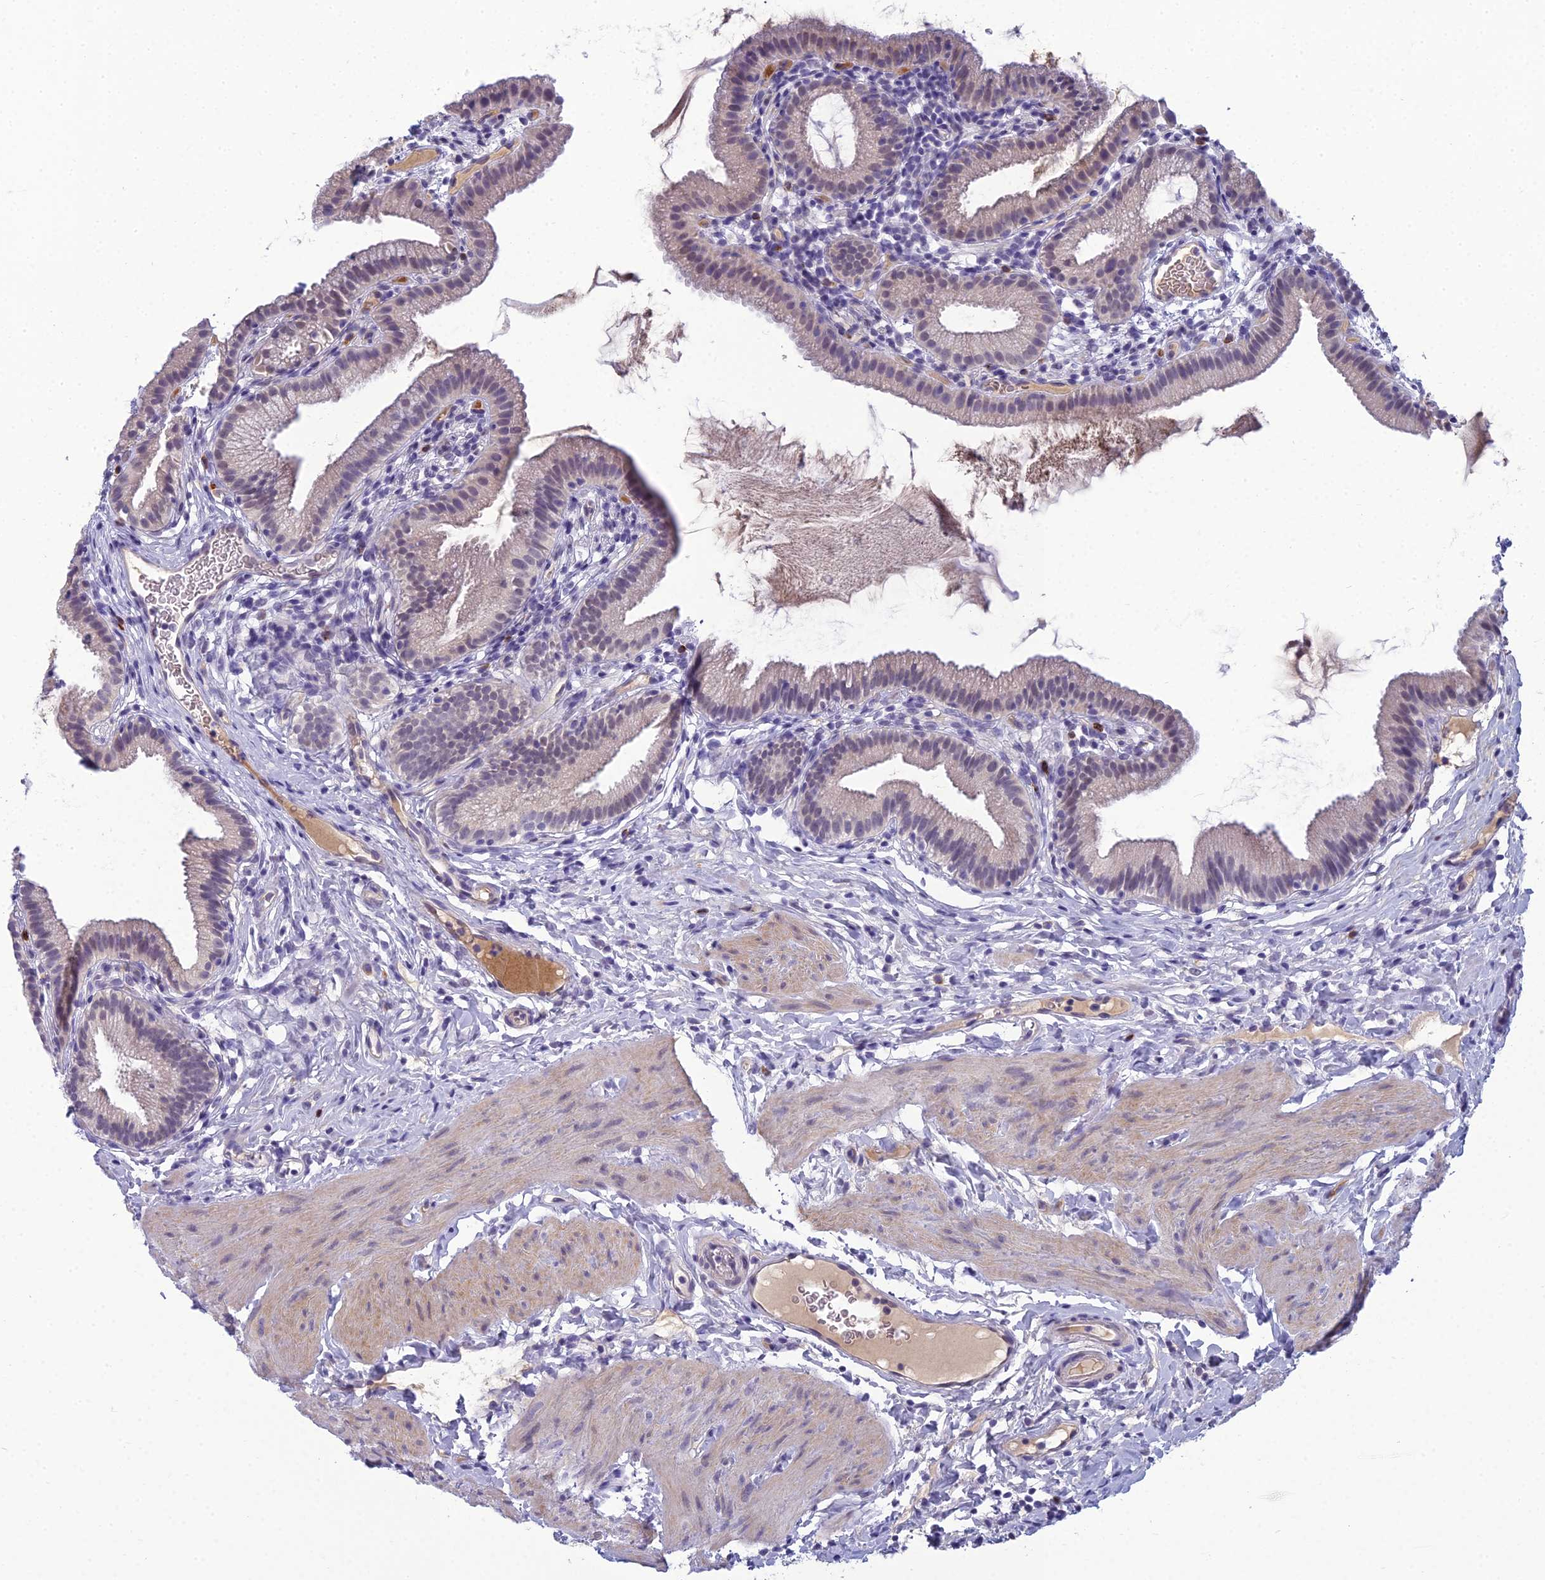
{"staining": {"intensity": "weak", "quantity": "<25%", "location": "cytoplasmic/membranous"}, "tissue": "gallbladder", "cell_type": "Glandular cells", "image_type": "normal", "snomed": [{"axis": "morphology", "description": "Normal tissue, NOS"}, {"axis": "topography", "description": "Gallbladder"}], "caption": "High magnification brightfield microscopy of unremarkable gallbladder stained with DAB (brown) and counterstained with hematoxylin (blue): glandular cells show no significant positivity.", "gene": "MUC13", "patient": {"sex": "female", "age": 46}}